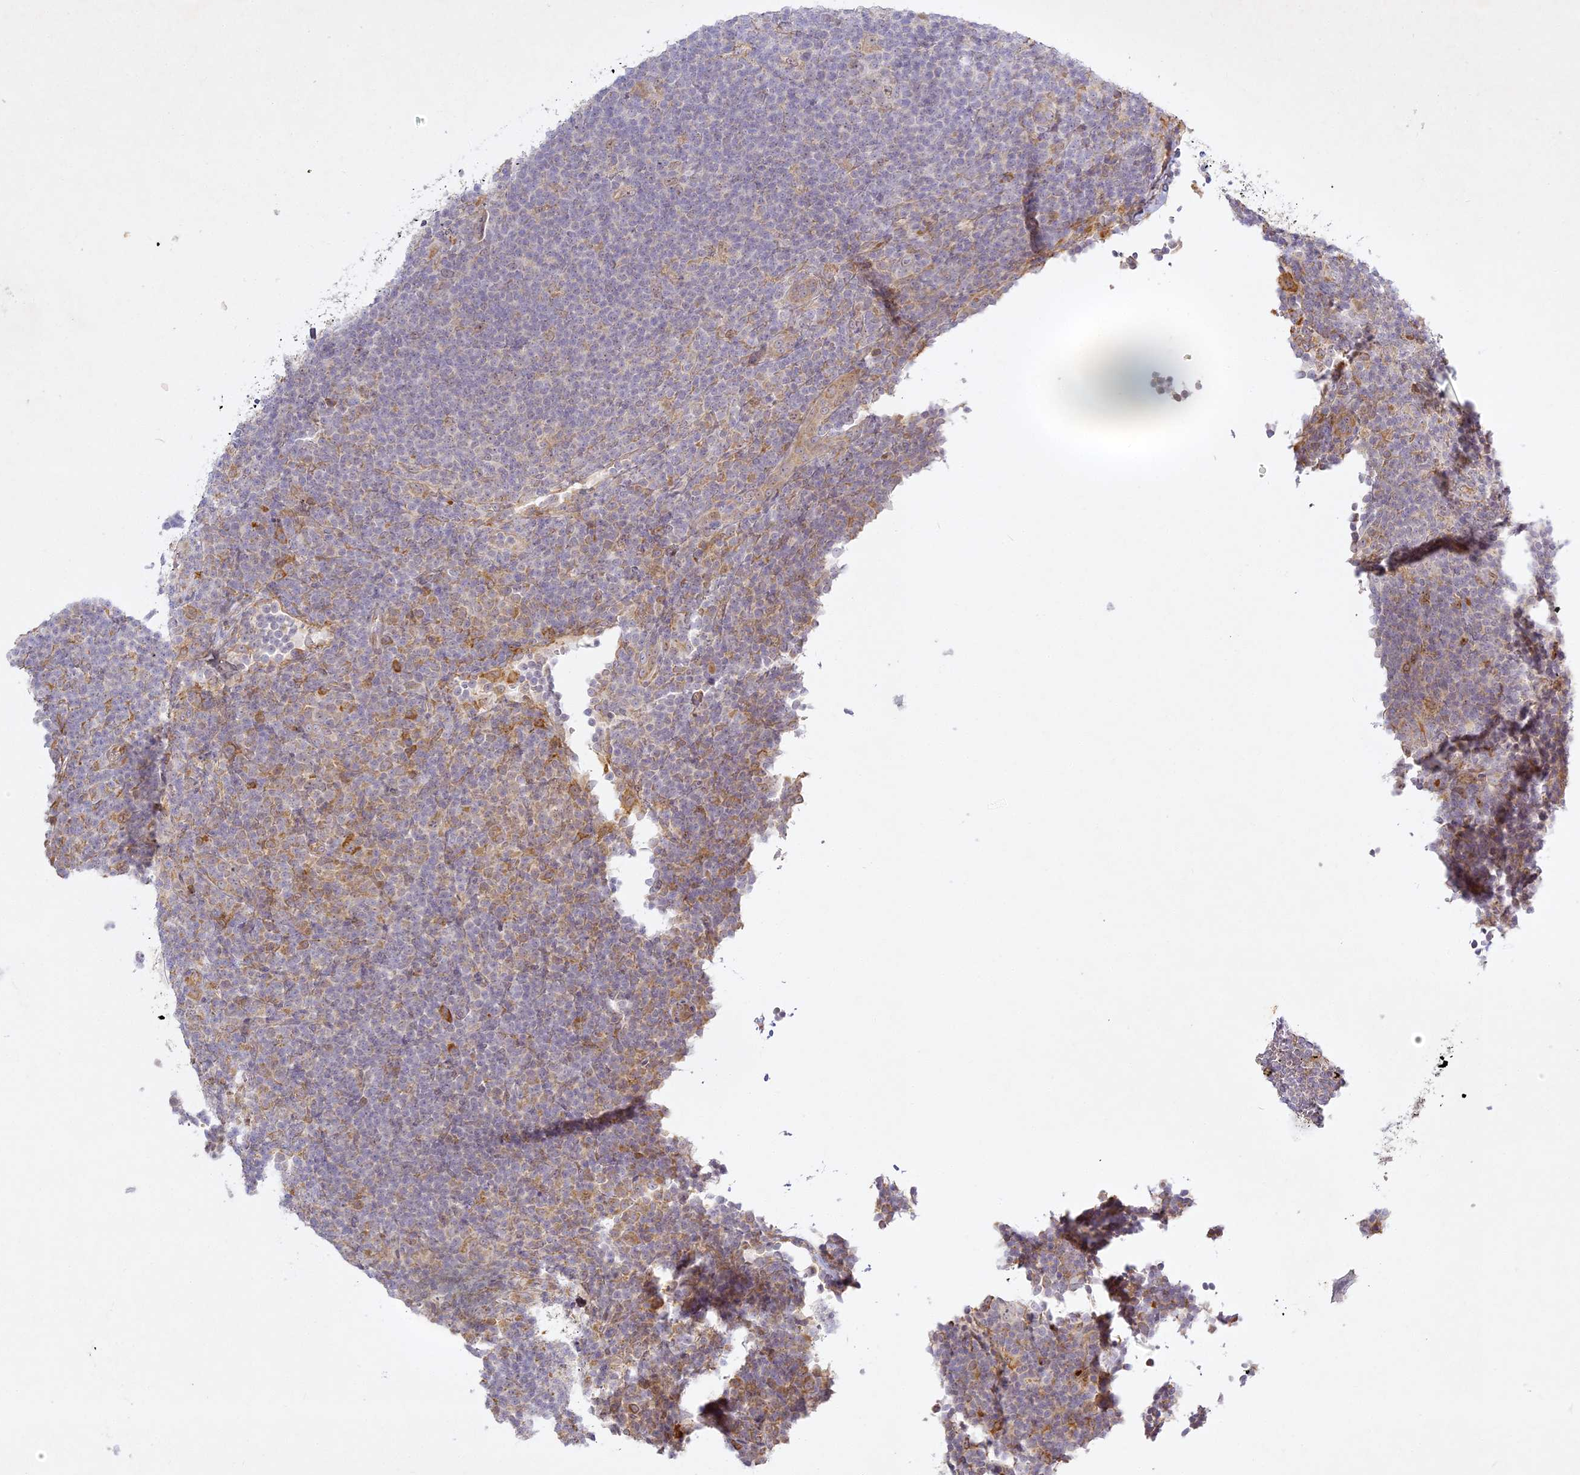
{"staining": {"intensity": "moderate", "quantity": ">75%", "location": "cytoplasmic/membranous,nuclear"}, "tissue": "lymphoma", "cell_type": "Tumor cells", "image_type": "cancer", "snomed": [{"axis": "morphology", "description": "Hodgkin's disease, NOS"}, {"axis": "topography", "description": "Lymph node"}], "caption": "IHC staining of Hodgkin's disease, which exhibits medium levels of moderate cytoplasmic/membranous and nuclear staining in about >75% of tumor cells indicating moderate cytoplasmic/membranous and nuclear protein staining. The staining was performed using DAB (brown) for protein detection and nuclei were counterstained in hematoxylin (blue).", "gene": "SLC30A5", "patient": {"sex": "female", "age": 57}}